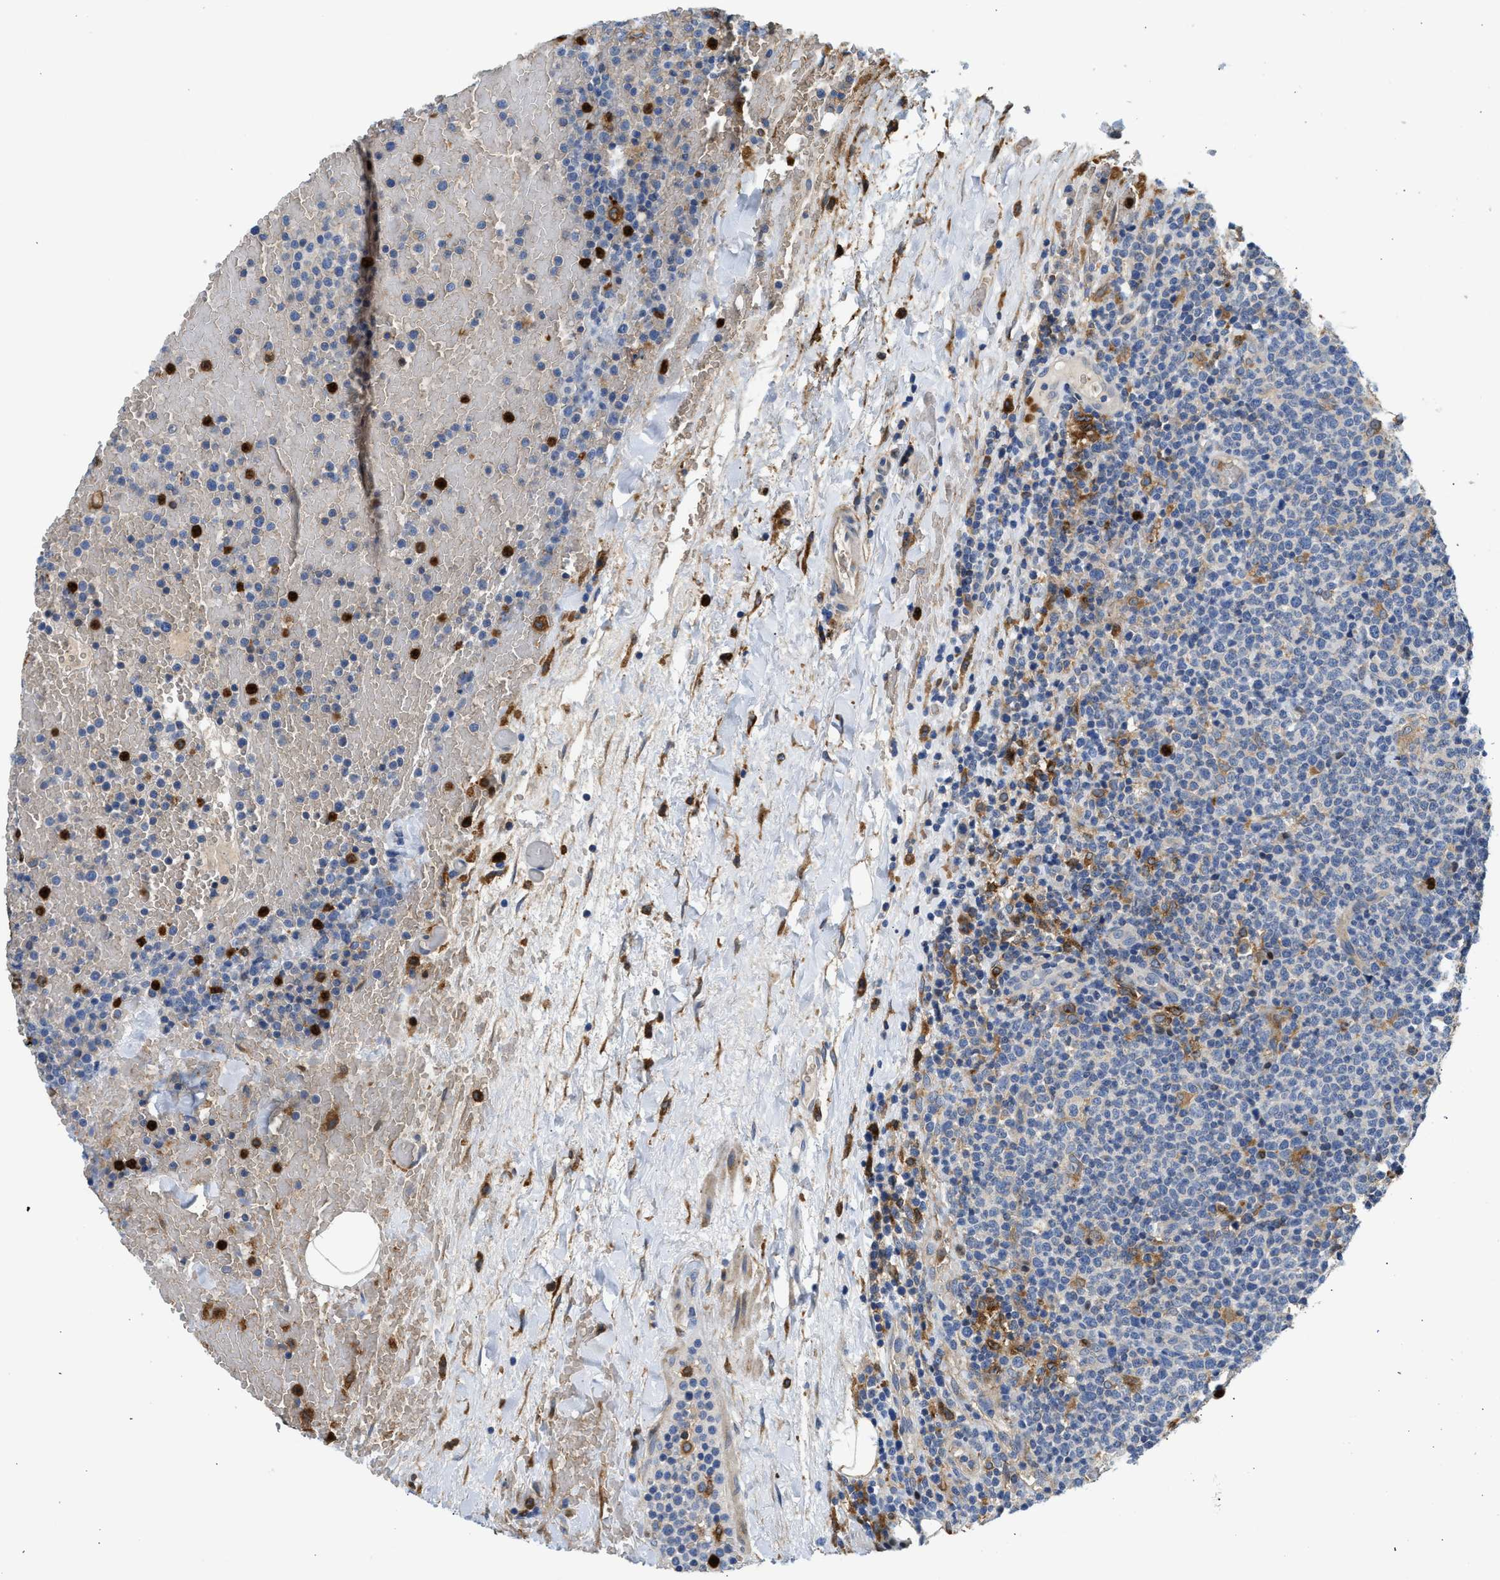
{"staining": {"intensity": "moderate", "quantity": "<25%", "location": "cytoplasmic/membranous"}, "tissue": "lymphoma", "cell_type": "Tumor cells", "image_type": "cancer", "snomed": [{"axis": "morphology", "description": "Malignant lymphoma, non-Hodgkin's type, High grade"}, {"axis": "topography", "description": "Lymph node"}], "caption": "High-grade malignant lymphoma, non-Hodgkin's type tissue displays moderate cytoplasmic/membranous positivity in approximately <25% of tumor cells, visualized by immunohistochemistry. (DAB = brown stain, brightfield microscopy at high magnification).", "gene": "RAB31", "patient": {"sex": "male", "age": 61}}